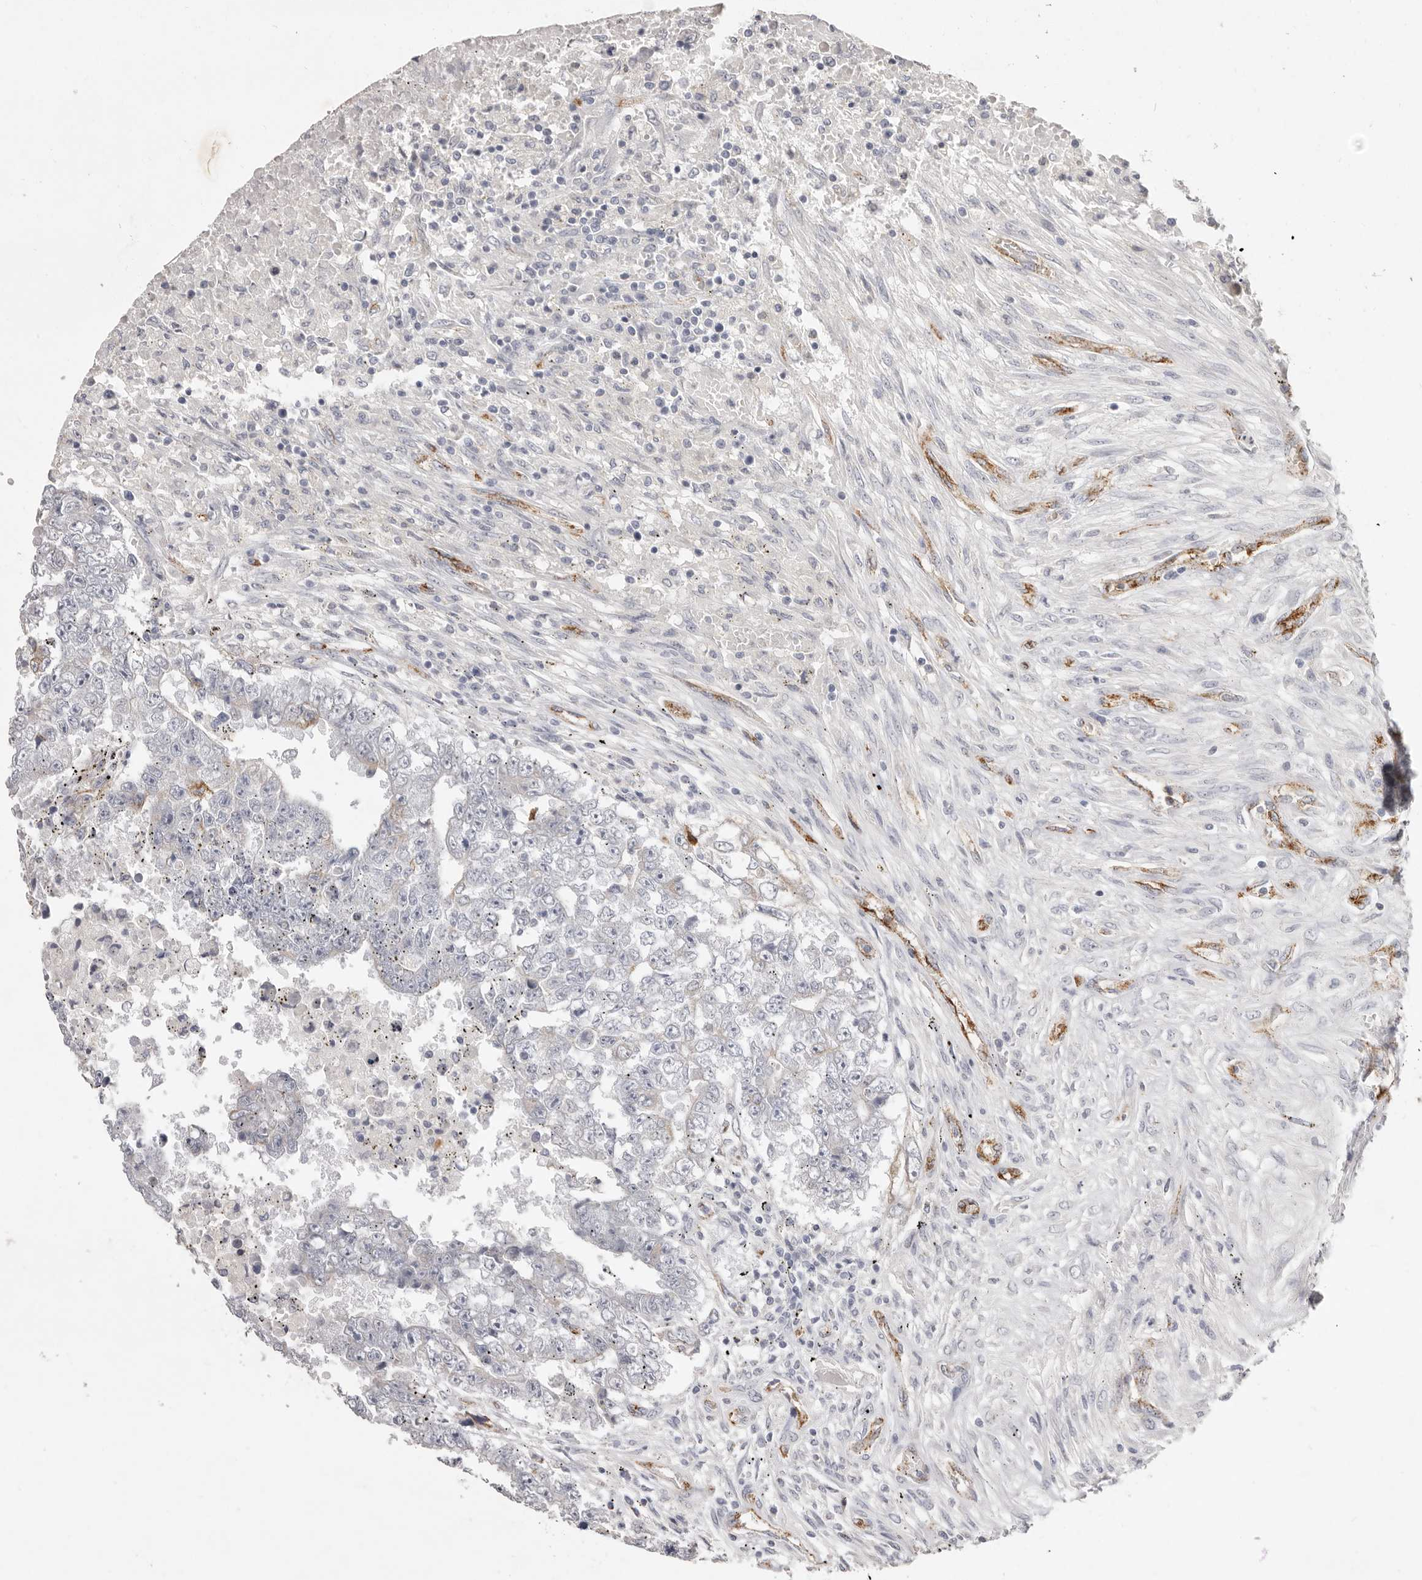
{"staining": {"intensity": "negative", "quantity": "none", "location": "none"}, "tissue": "testis cancer", "cell_type": "Tumor cells", "image_type": "cancer", "snomed": [{"axis": "morphology", "description": "Carcinoma, Embryonal, NOS"}, {"axis": "topography", "description": "Testis"}], "caption": "An IHC micrograph of embryonal carcinoma (testis) is shown. There is no staining in tumor cells of embryonal carcinoma (testis). Nuclei are stained in blue.", "gene": "ZYG11B", "patient": {"sex": "male", "age": 25}}